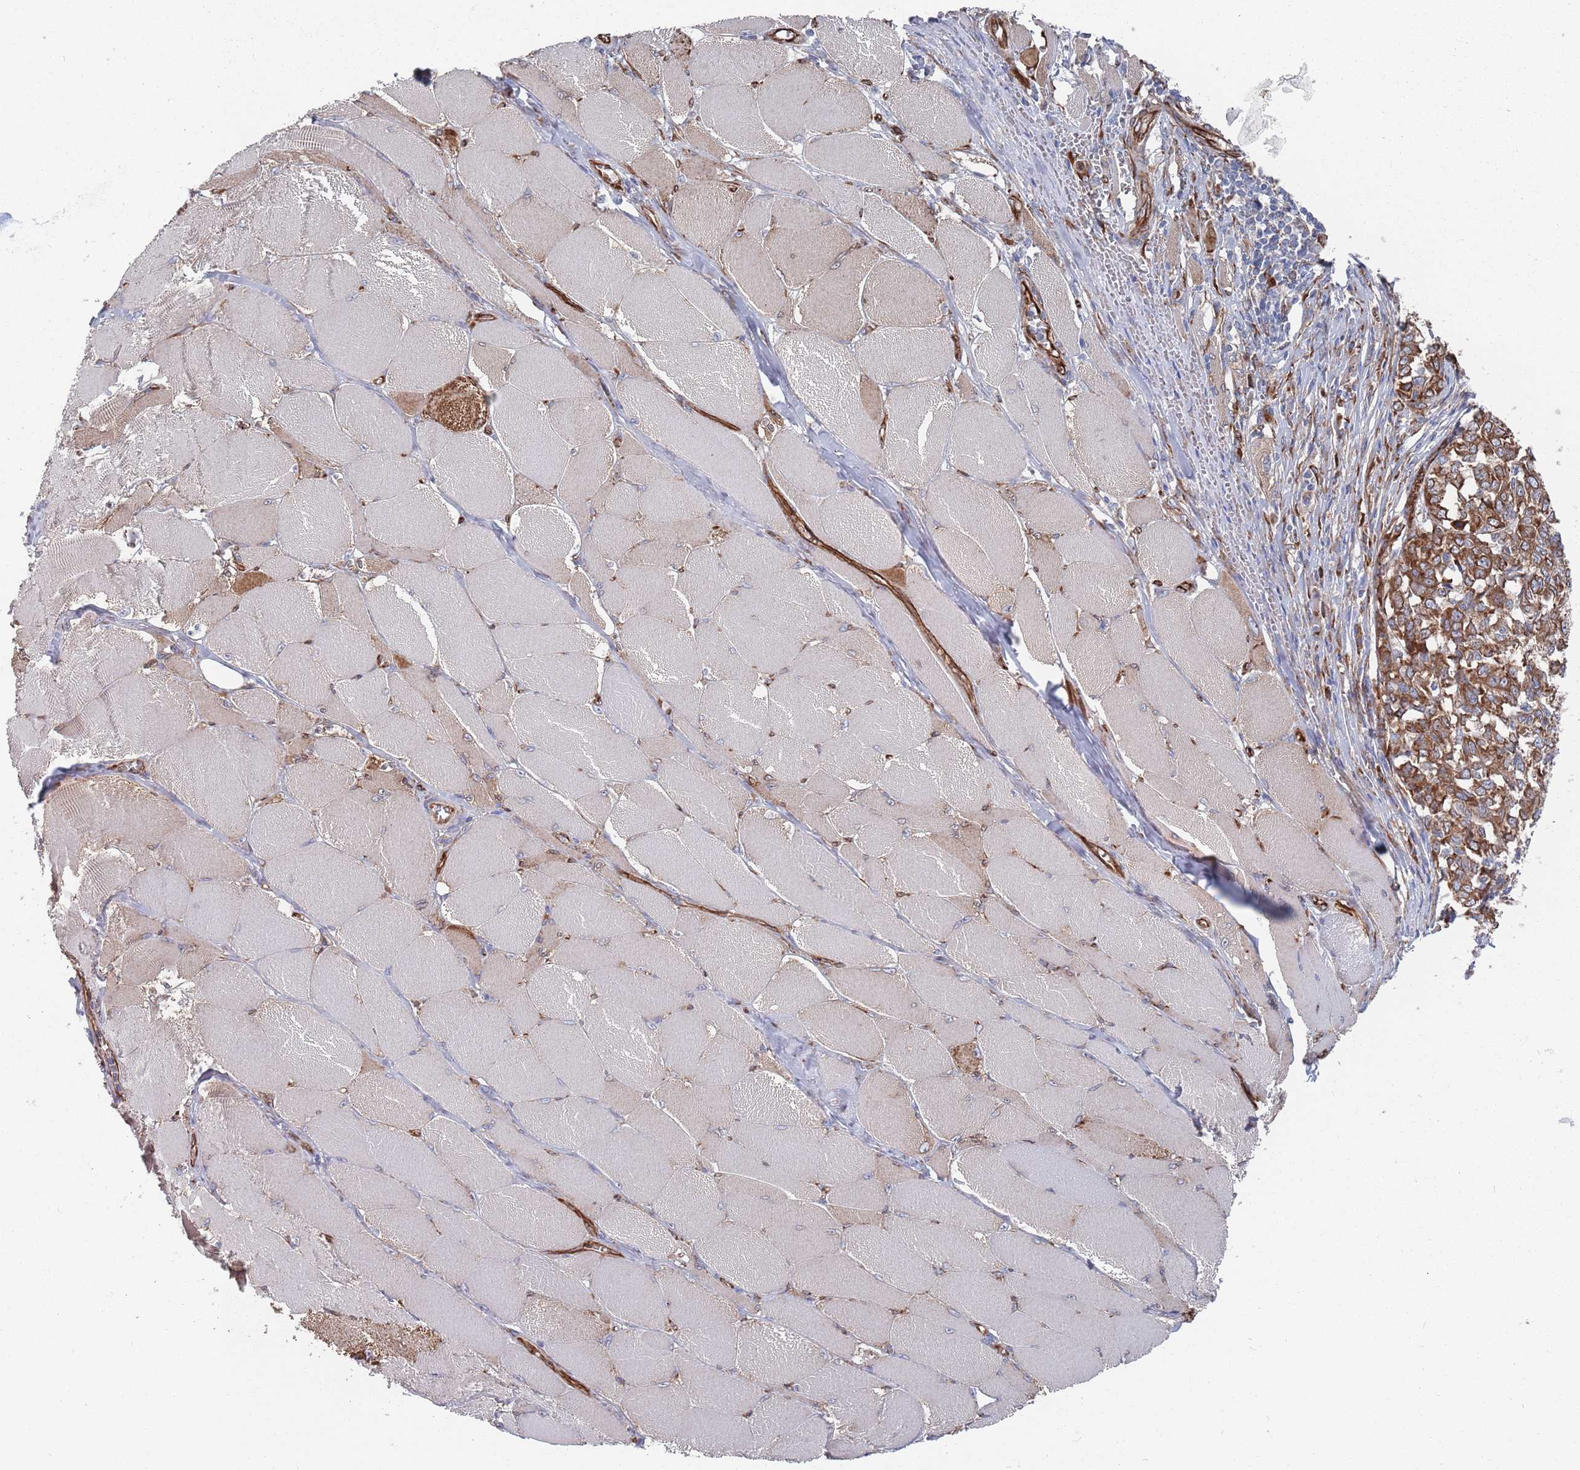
{"staining": {"intensity": "strong", "quantity": ">75%", "location": "cytoplasmic/membranous"}, "tissue": "melanoma", "cell_type": "Tumor cells", "image_type": "cancer", "snomed": [{"axis": "morphology", "description": "Malignant melanoma, NOS"}, {"axis": "topography", "description": "Skin"}], "caption": "Immunohistochemical staining of human melanoma displays high levels of strong cytoplasmic/membranous protein positivity in approximately >75% of tumor cells.", "gene": "CCDC106", "patient": {"sex": "female", "age": 72}}